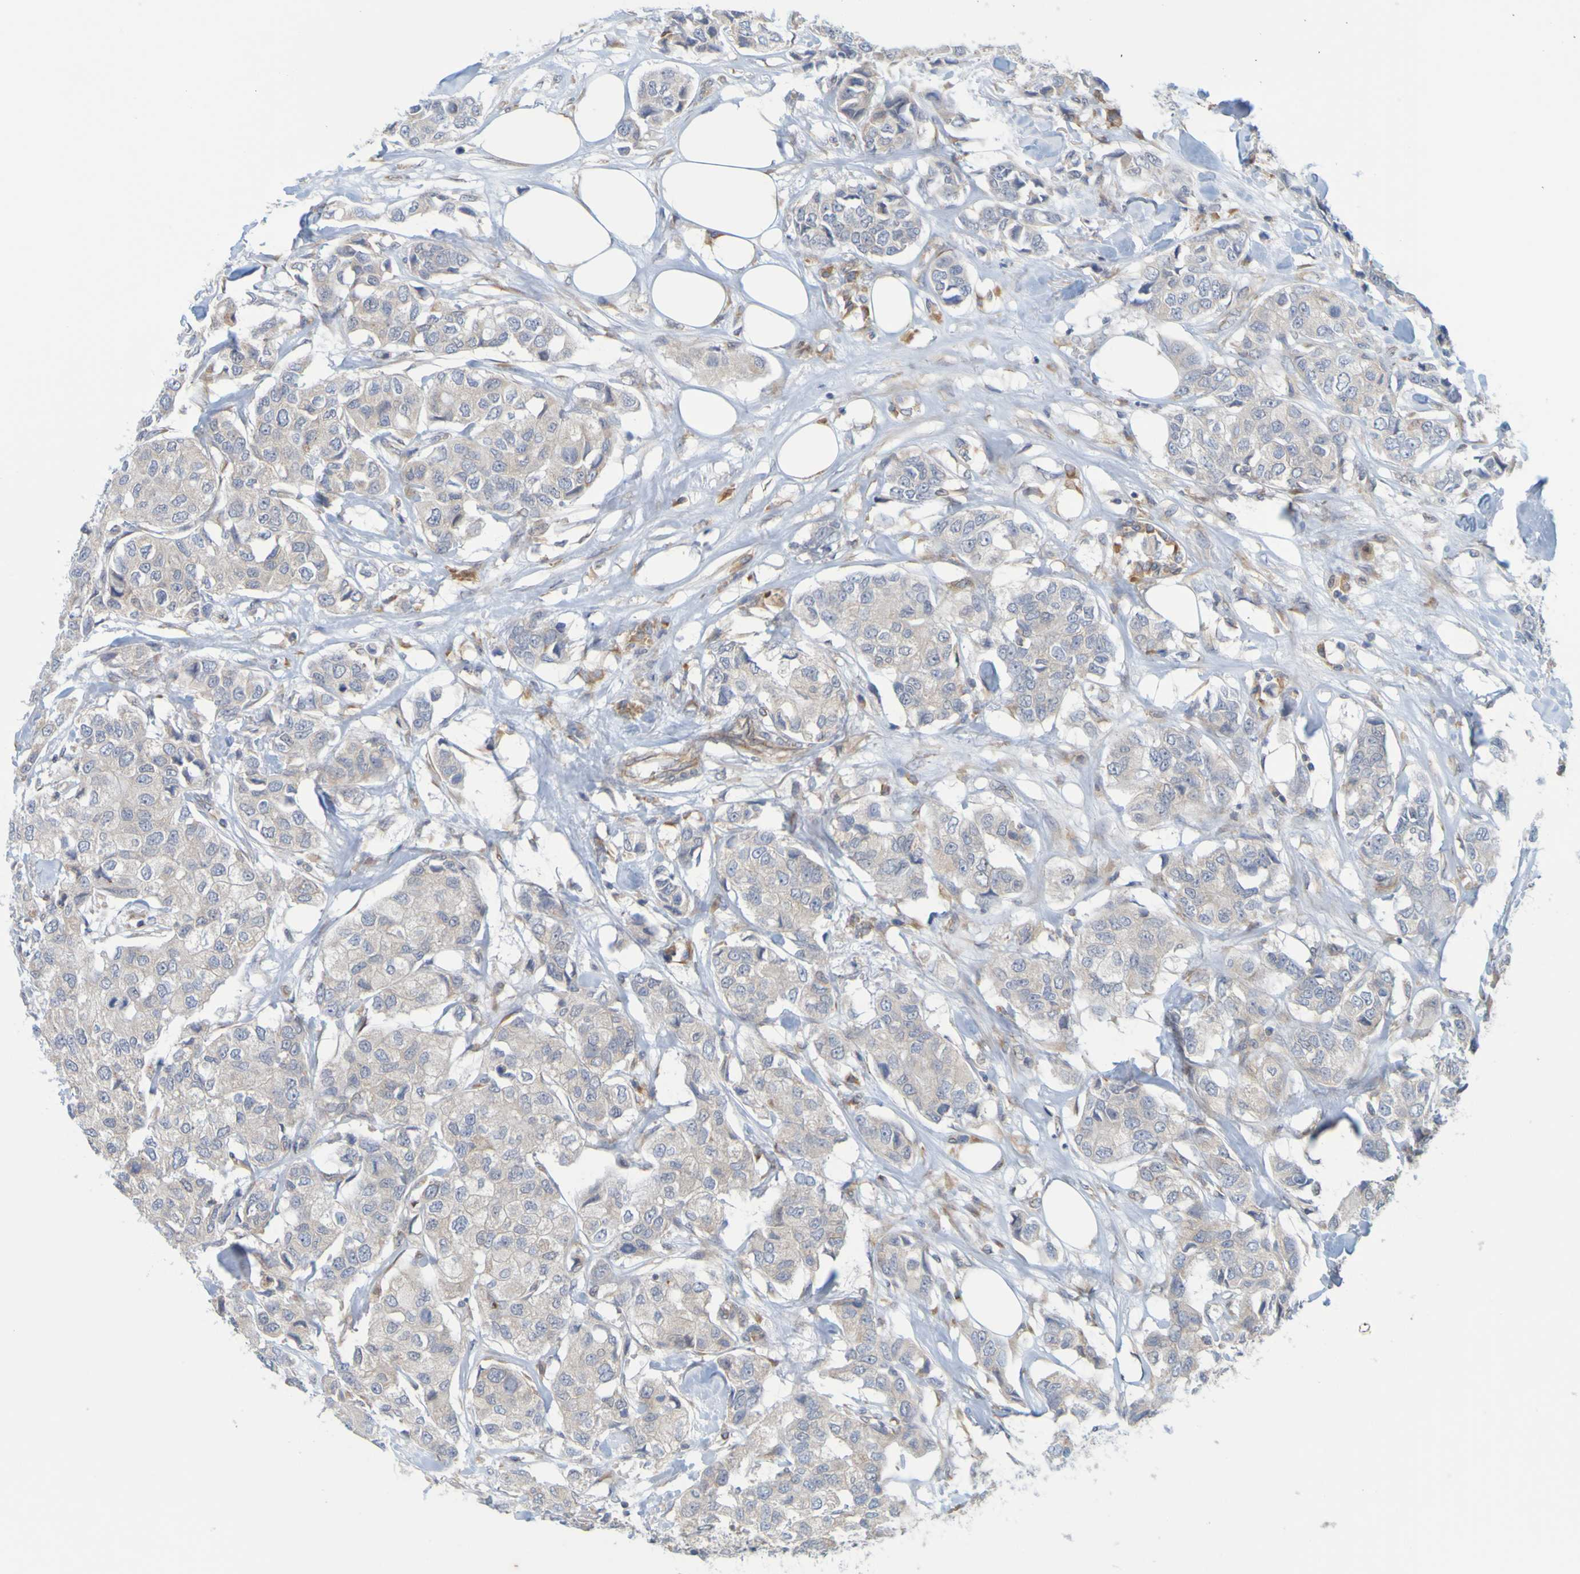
{"staining": {"intensity": "weak", "quantity": ">75%", "location": "cytoplasmic/membranous"}, "tissue": "breast cancer", "cell_type": "Tumor cells", "image_type": "cancer", "snomed": [{"axis": "morphology", "description": "Duct carcinoma"}, {"axis": "topography", "description": "Breast"}], "caption": "Protein expression analysis of breast cancer demonstrates weak cytoplasmic/membranous staining in about >75% of tumor cells. (DAB (3,3'-diaminobenzidine) IHC with brightfield microscopy, high magnification).", "gene": "MOGS", "patient": {"sex": "female", "age": 80}}